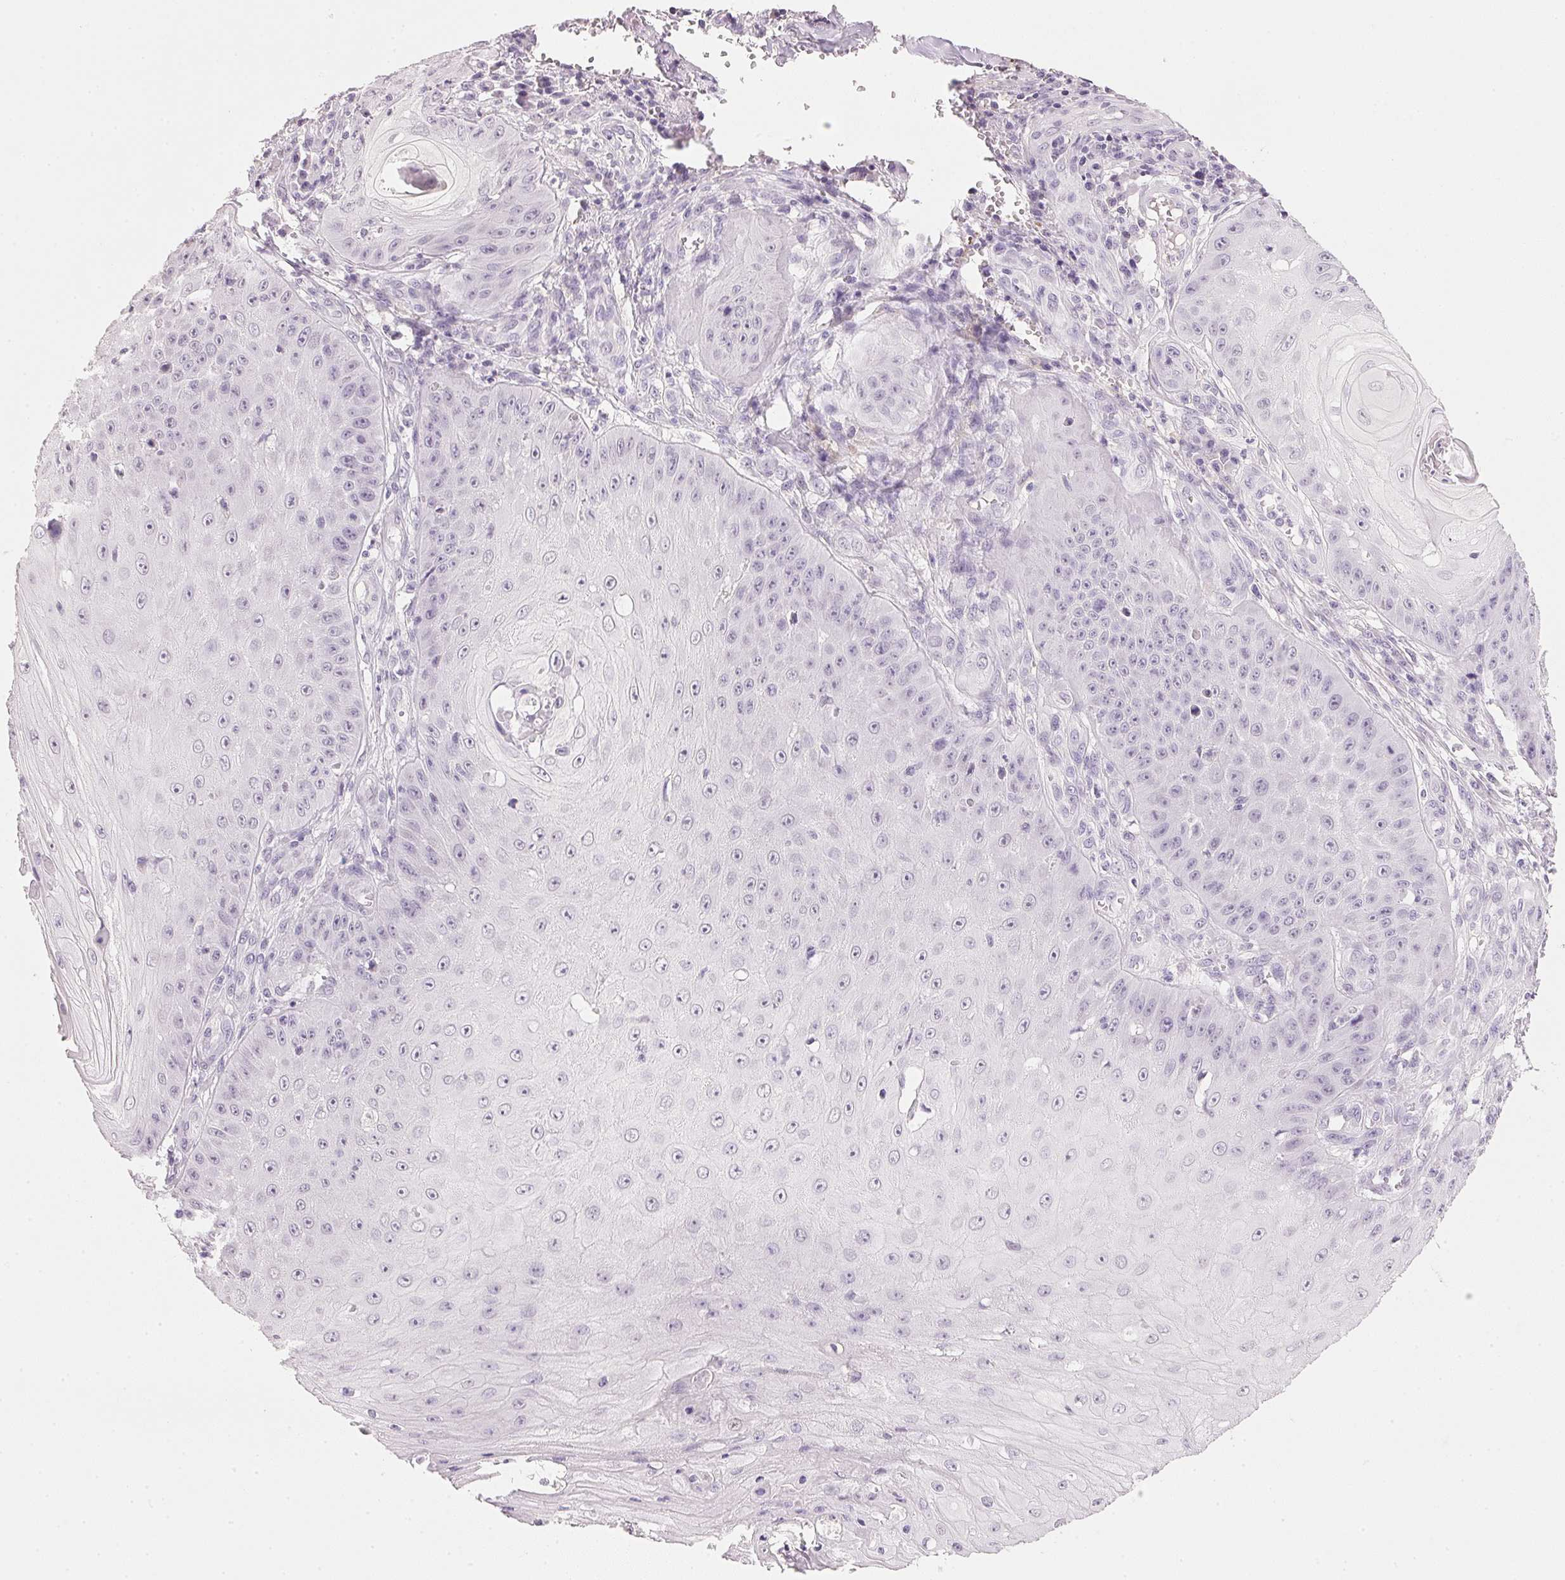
{"staining": {"intensity": "negative", "quantity": "none", "location": "none"}, "tissue": "skin cancer", "cell_type": "Tumor cells", "image_type": "cancer", "snomed": [{"axis": "morphology", "description": "Squamous cell carcinoma, NOS"}, {"axis": "topography", "description": "Skin"}], "caption": "Tumor cells show no significant protein staining in skin cancer.", "gene": "IGFBP1", "patient": {"sex": "male", "age": 70}}